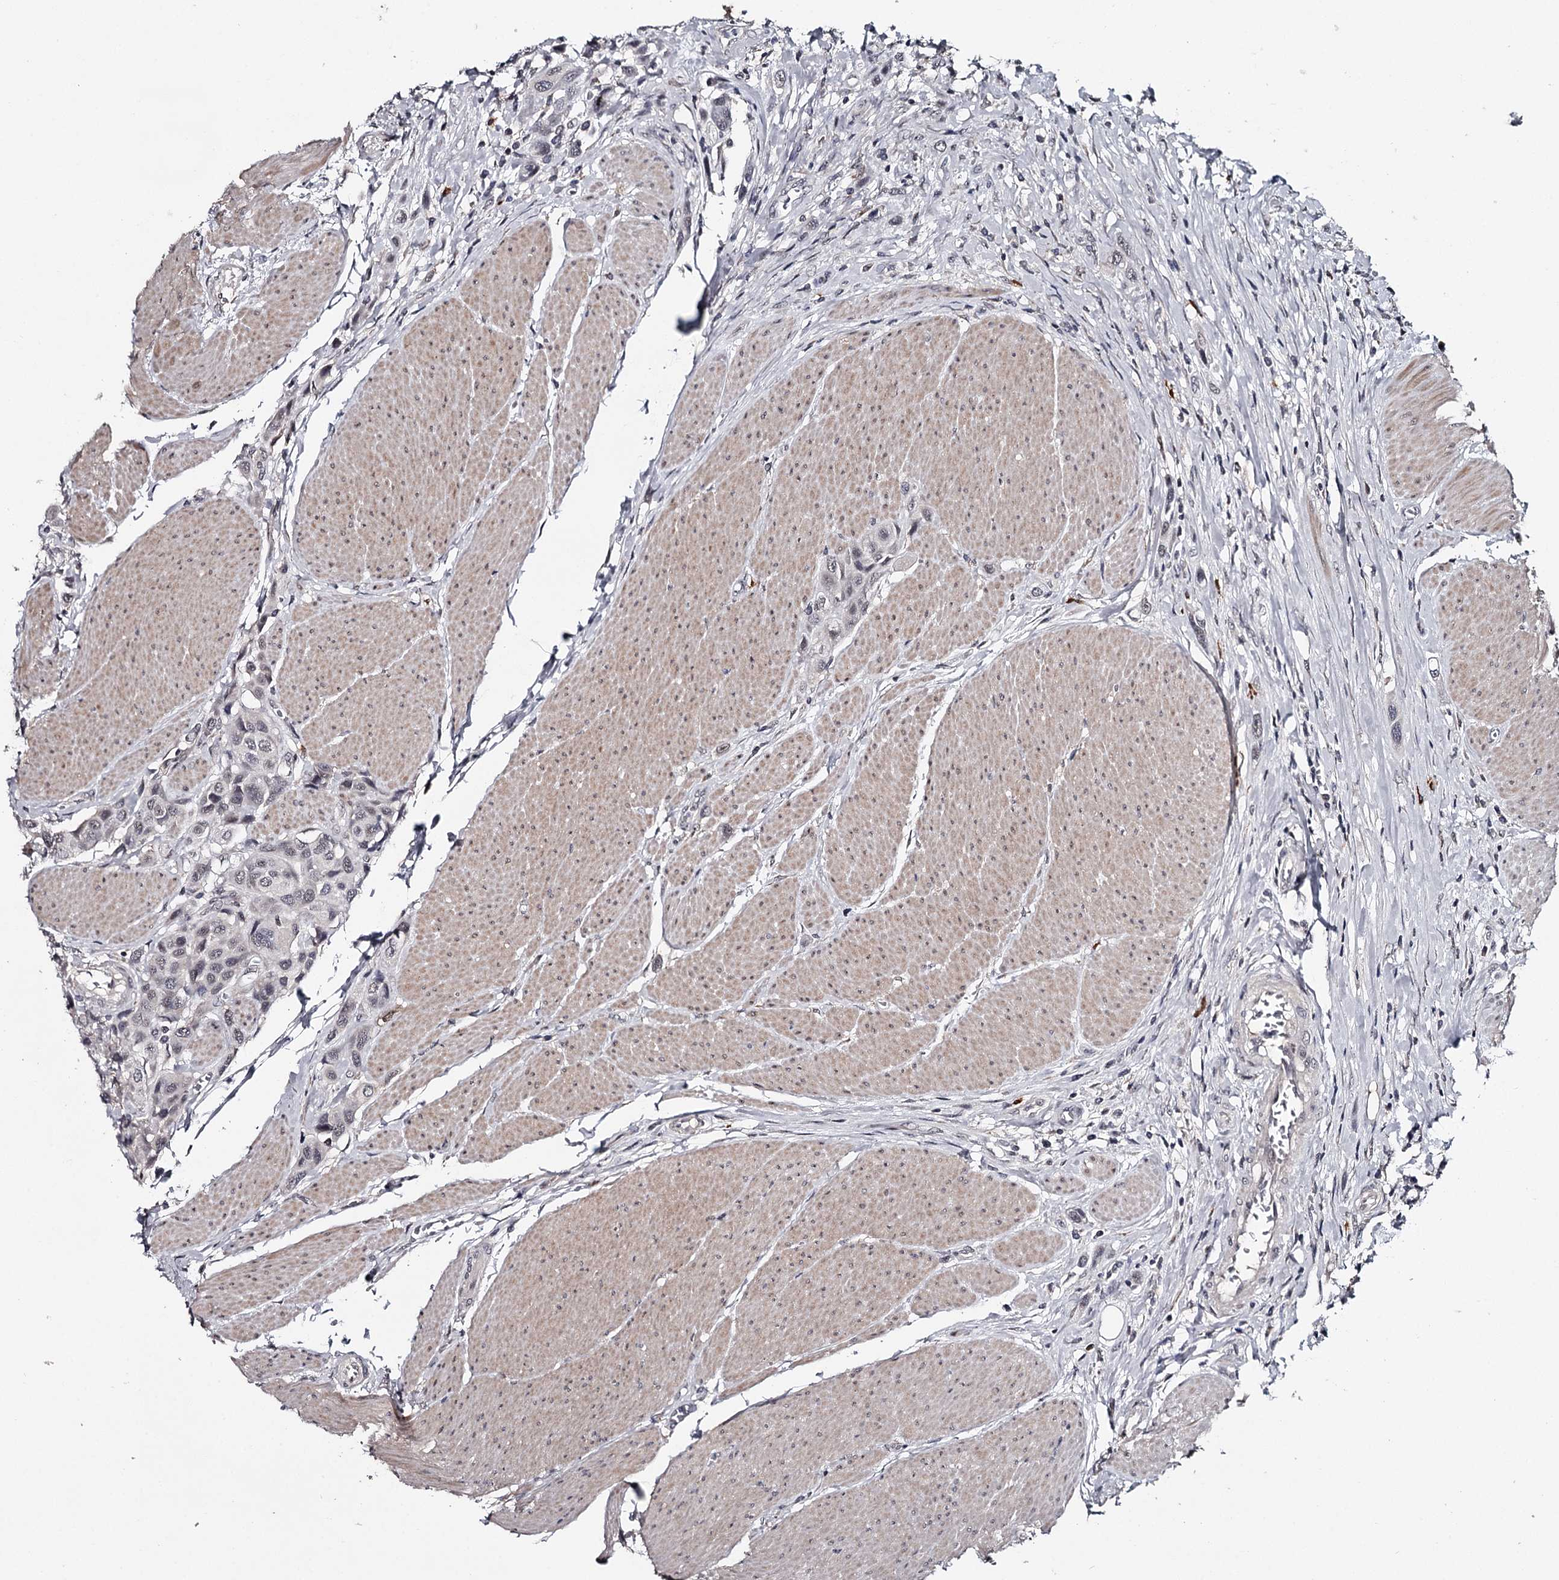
{"staining": {"intensity": "weak", "quantity": "25%-75%", "location": "nuclear"}, "tissue": "urothelial cancer", "cell_type": "Tumor cells", "image_type": "cancer", "snomed": [{"axis": "morphology", "description": "Urothelial carcinoma, High grade"}, {"axis": "topography", "description": "Urinary bladder"}], "caption": "This micrograph demonstrates urothelial cancer stained with immunohistochemistry to label a protein in brown. The nuclear of tumor cells show weak positivity for the protein. Nuclei are counter-stained blue.", "gene": "GTSF1", "patient": {"sex": "male", "age": 50}}